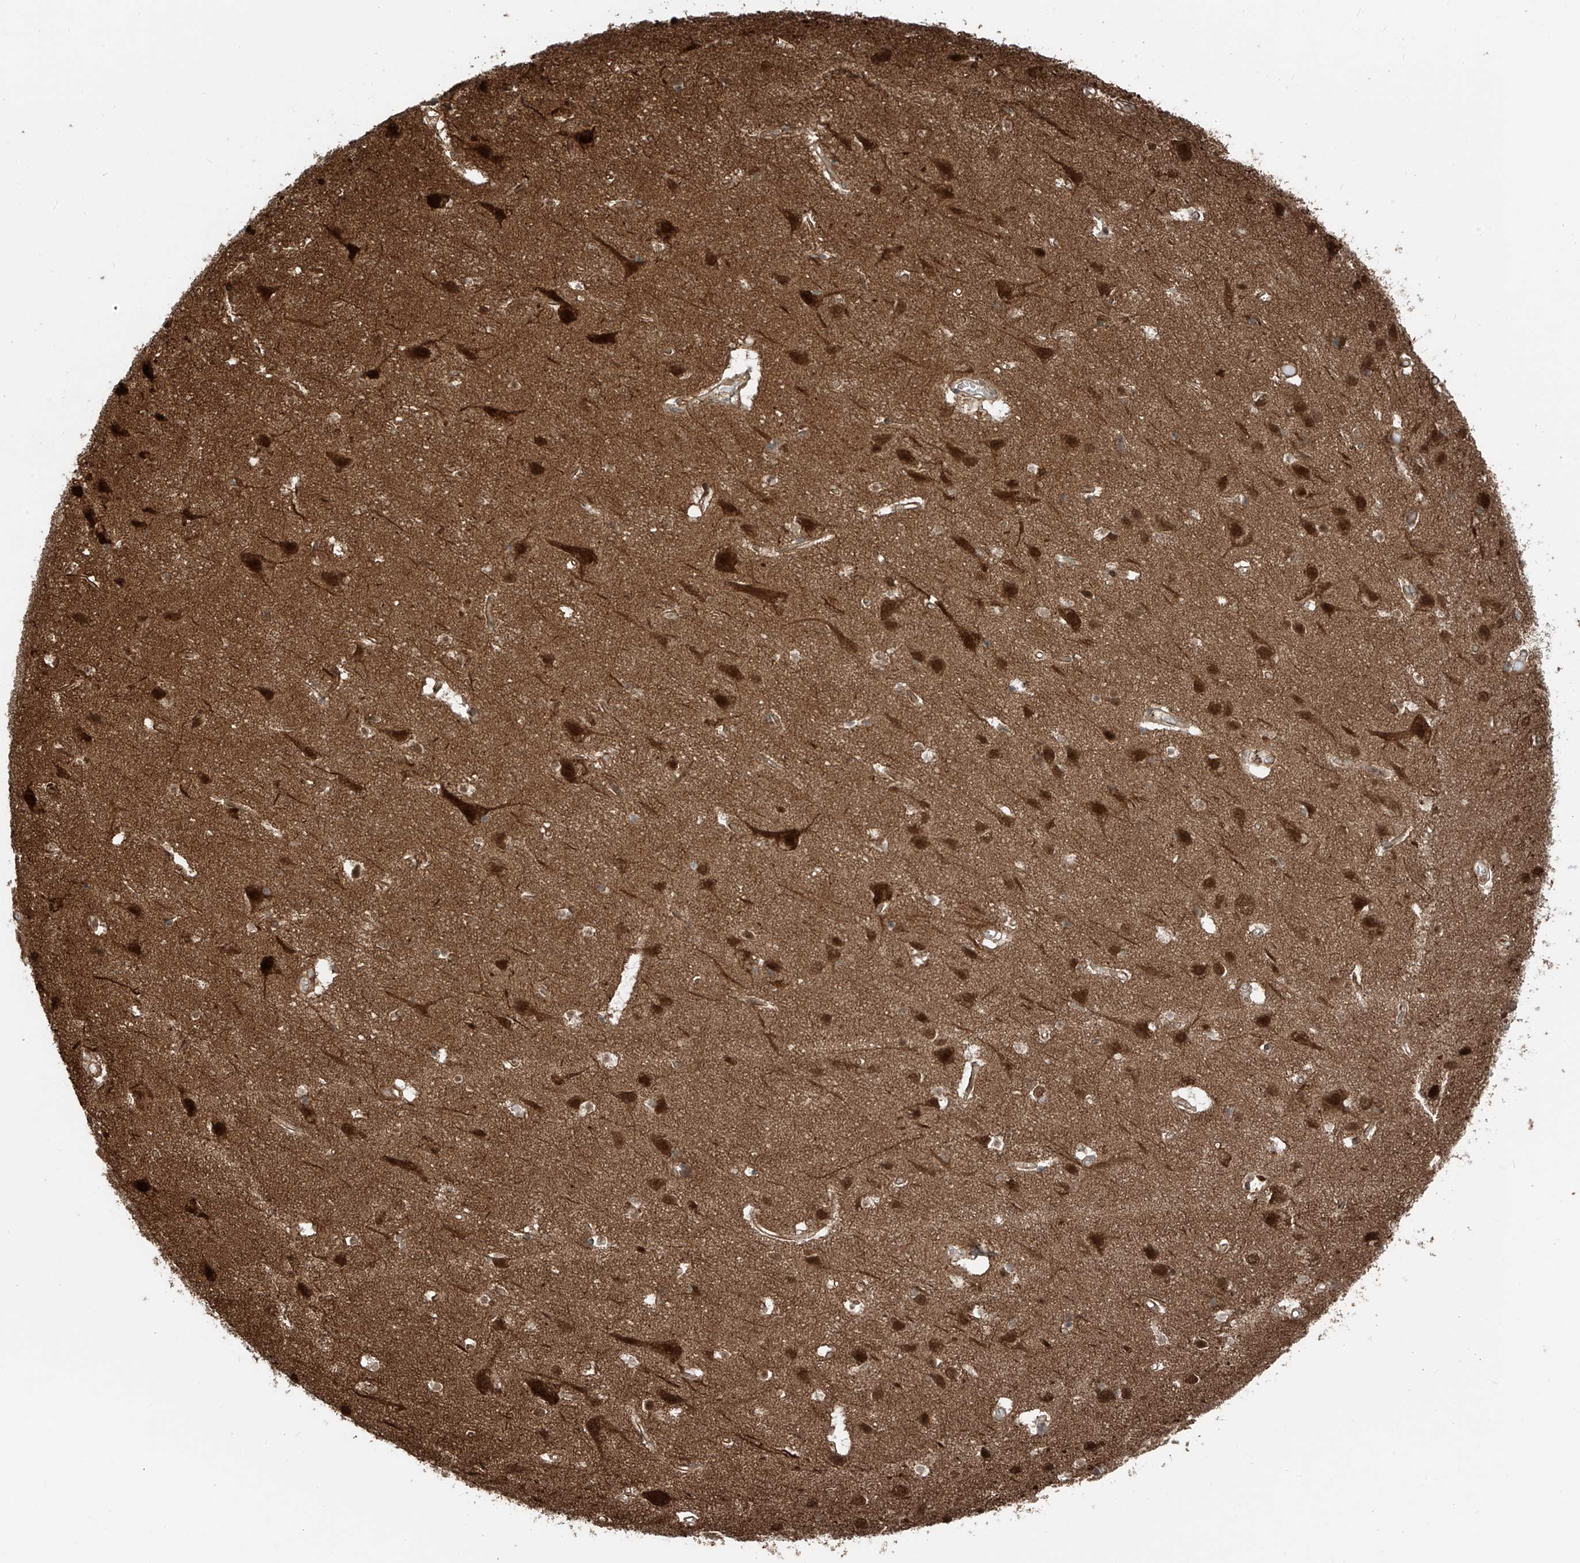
{"staining": {"intensity": "moderate", "quantity": ">75%", "location": "cytoplasmic/membranous"}, "tissue": "cerebral cortex", "cell_type": "Endothelial cells", "image_type": "normal", "snomed": [{"axis": "morphology", "description": "Normal tissue, NOS"}, {"axis": "topography", "description": "Cerebral cortex"}], "caption": "Immunohistochemistry image of unremarkable cerebral cortex: human cerebral cortex stained using IHC reveals medium levels of moderate protein expression localized specifically in the cytoplasmic/membranous of endothelial cells, appearing as a cytoplasmic/membranous brown color.", "gene": "USP48", "patient": {"sex": "male", "age": 54}}